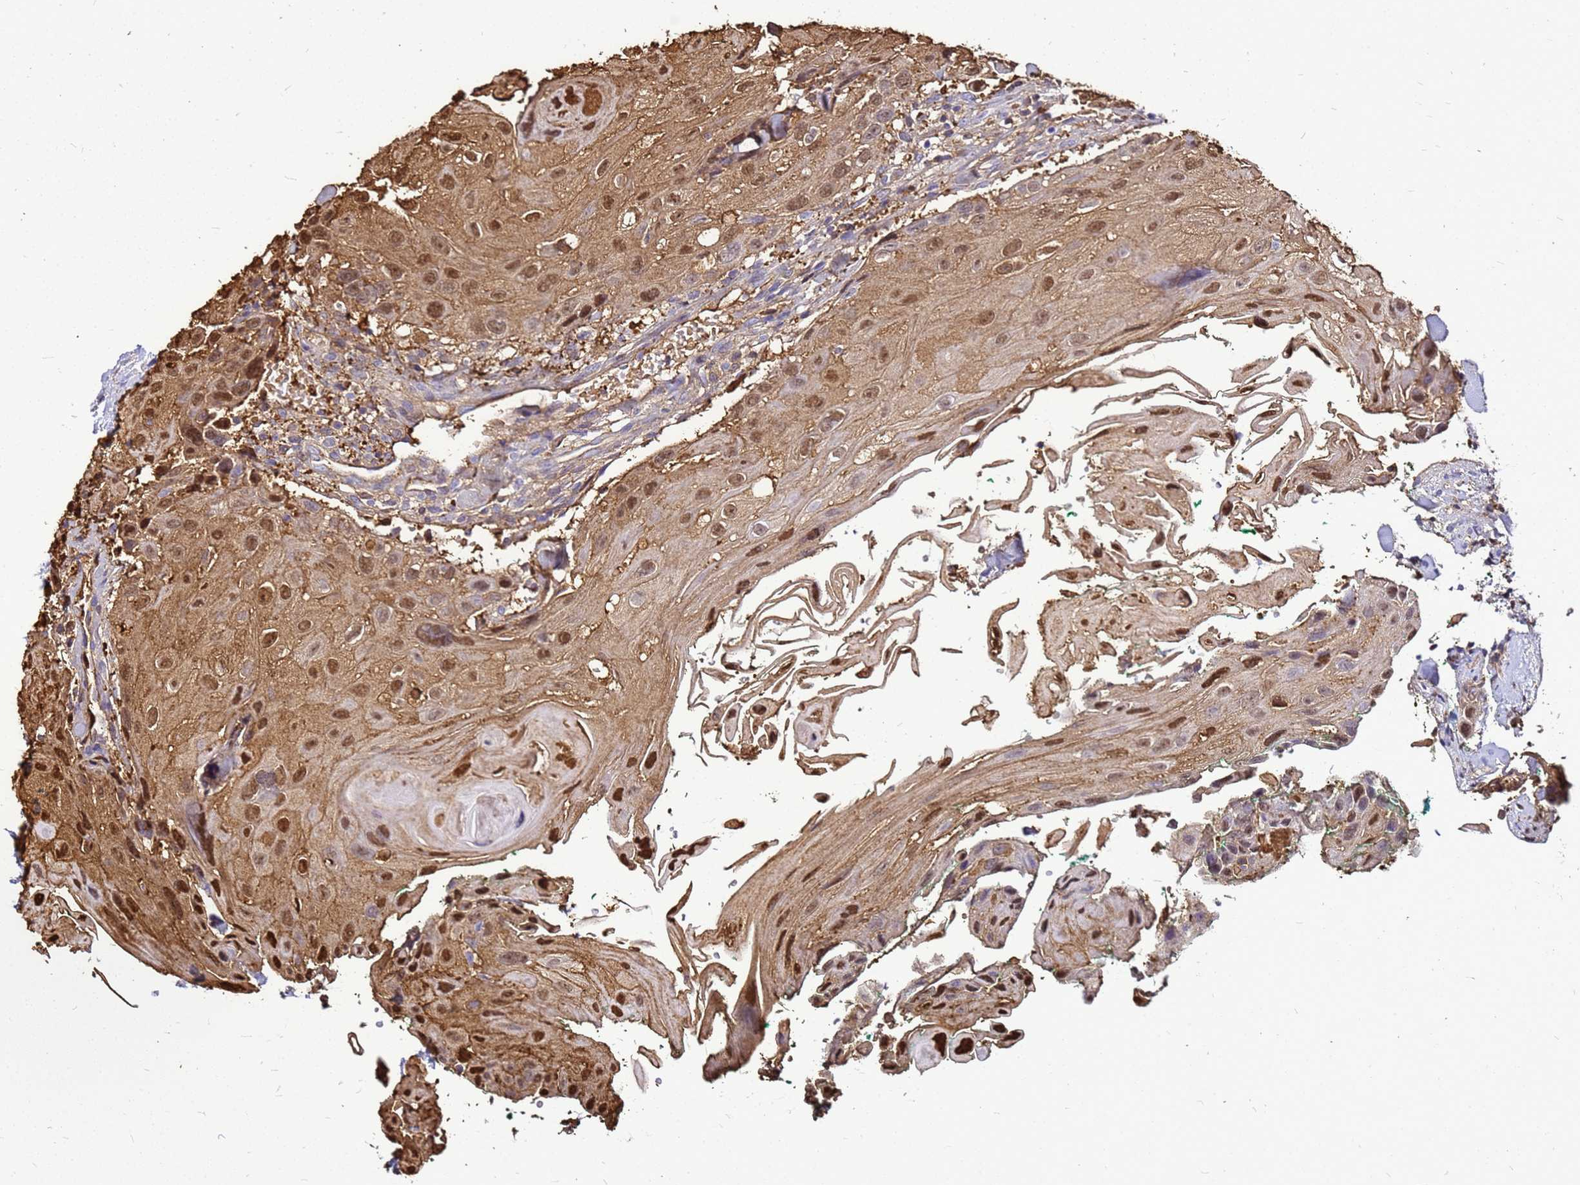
{"staining": {"intensity": "moderate", "quantity": ">75%", "location": "cytoplasmic/membranous,nuclear"}, "tissue": "head and neck cancer", "cell_type": "Tumor cells", "image_type": "cancer", "snomed": [{"axis": "morphology", "description": "Squamous cell carcinoma, NOS"}, {"axis": "topography", "description": "Head-Neck"}], "caption": "This image exhibits squamous cell carcinoma (head and neck) stained with immunohistochemistry to label a protein in brown. The cytoplasmic/membranous and nuclear of tumor cells show moderate positivity for the protein. Nuclei are counter-stained blue.", "gene": "S100A2", "patient": {"sex": "male", "age": 81}}